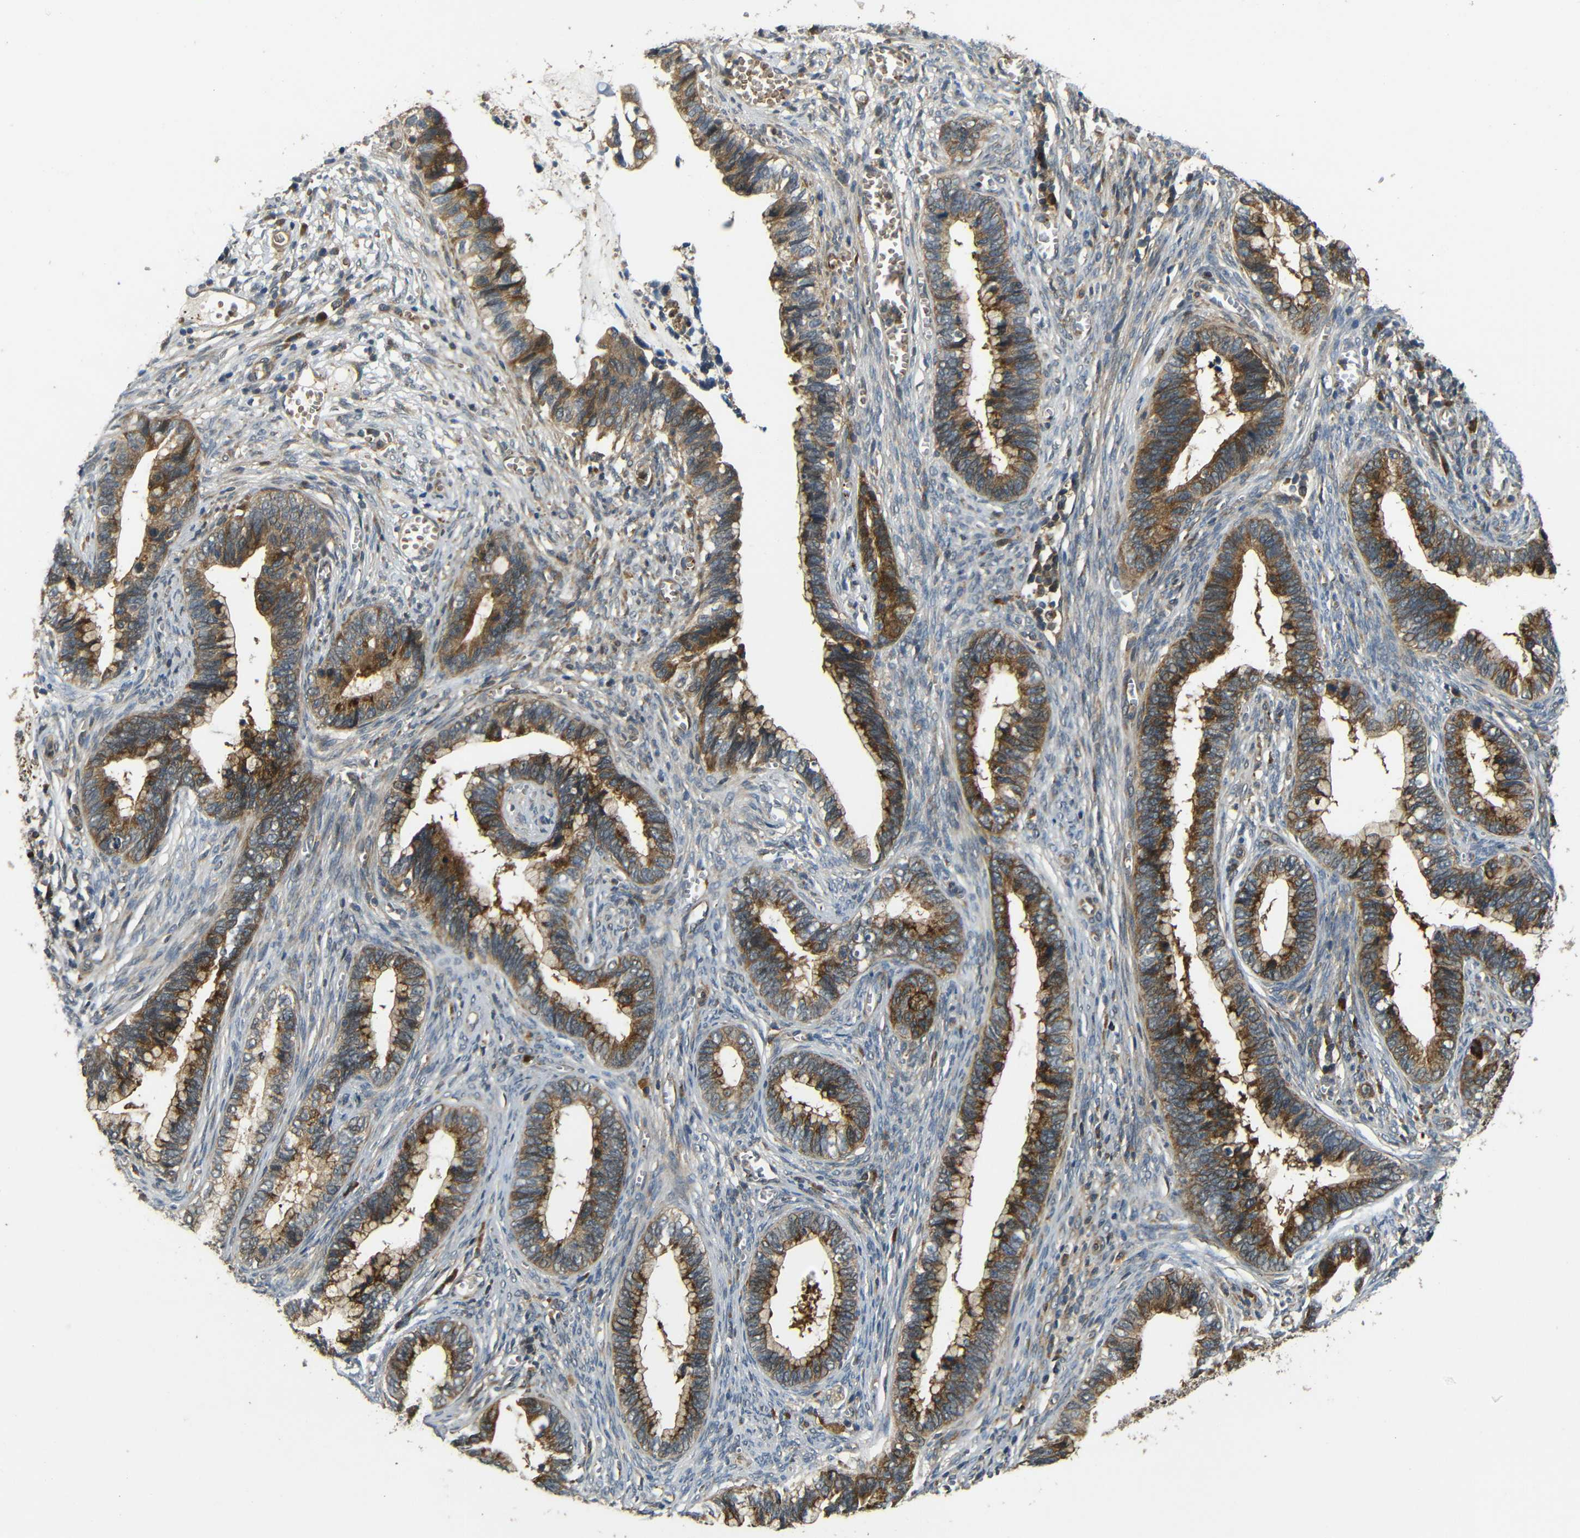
{"staining": {"intensity": "moderate", "quantity": ">75%", "location": "cytoplasmic/membranous"}, "tissue": "cervical cancer", "cell_type": "Tumor cells", "image_type": "cancer", "snomed": [{"axis": "morphology", "description": "Adenocarcinoma, NOS"}, {"axis": "topography", "description": "Cervix"}], "caption": "Immunohistochemical staining of human cervical cancer shows moderate cytoplasmic/membranous protein expression in approximately >75% of tumor cells. Nuclei are stained in blue.", "gene": "EPHB2", "patient": {"sex": "female", "age": 44}}